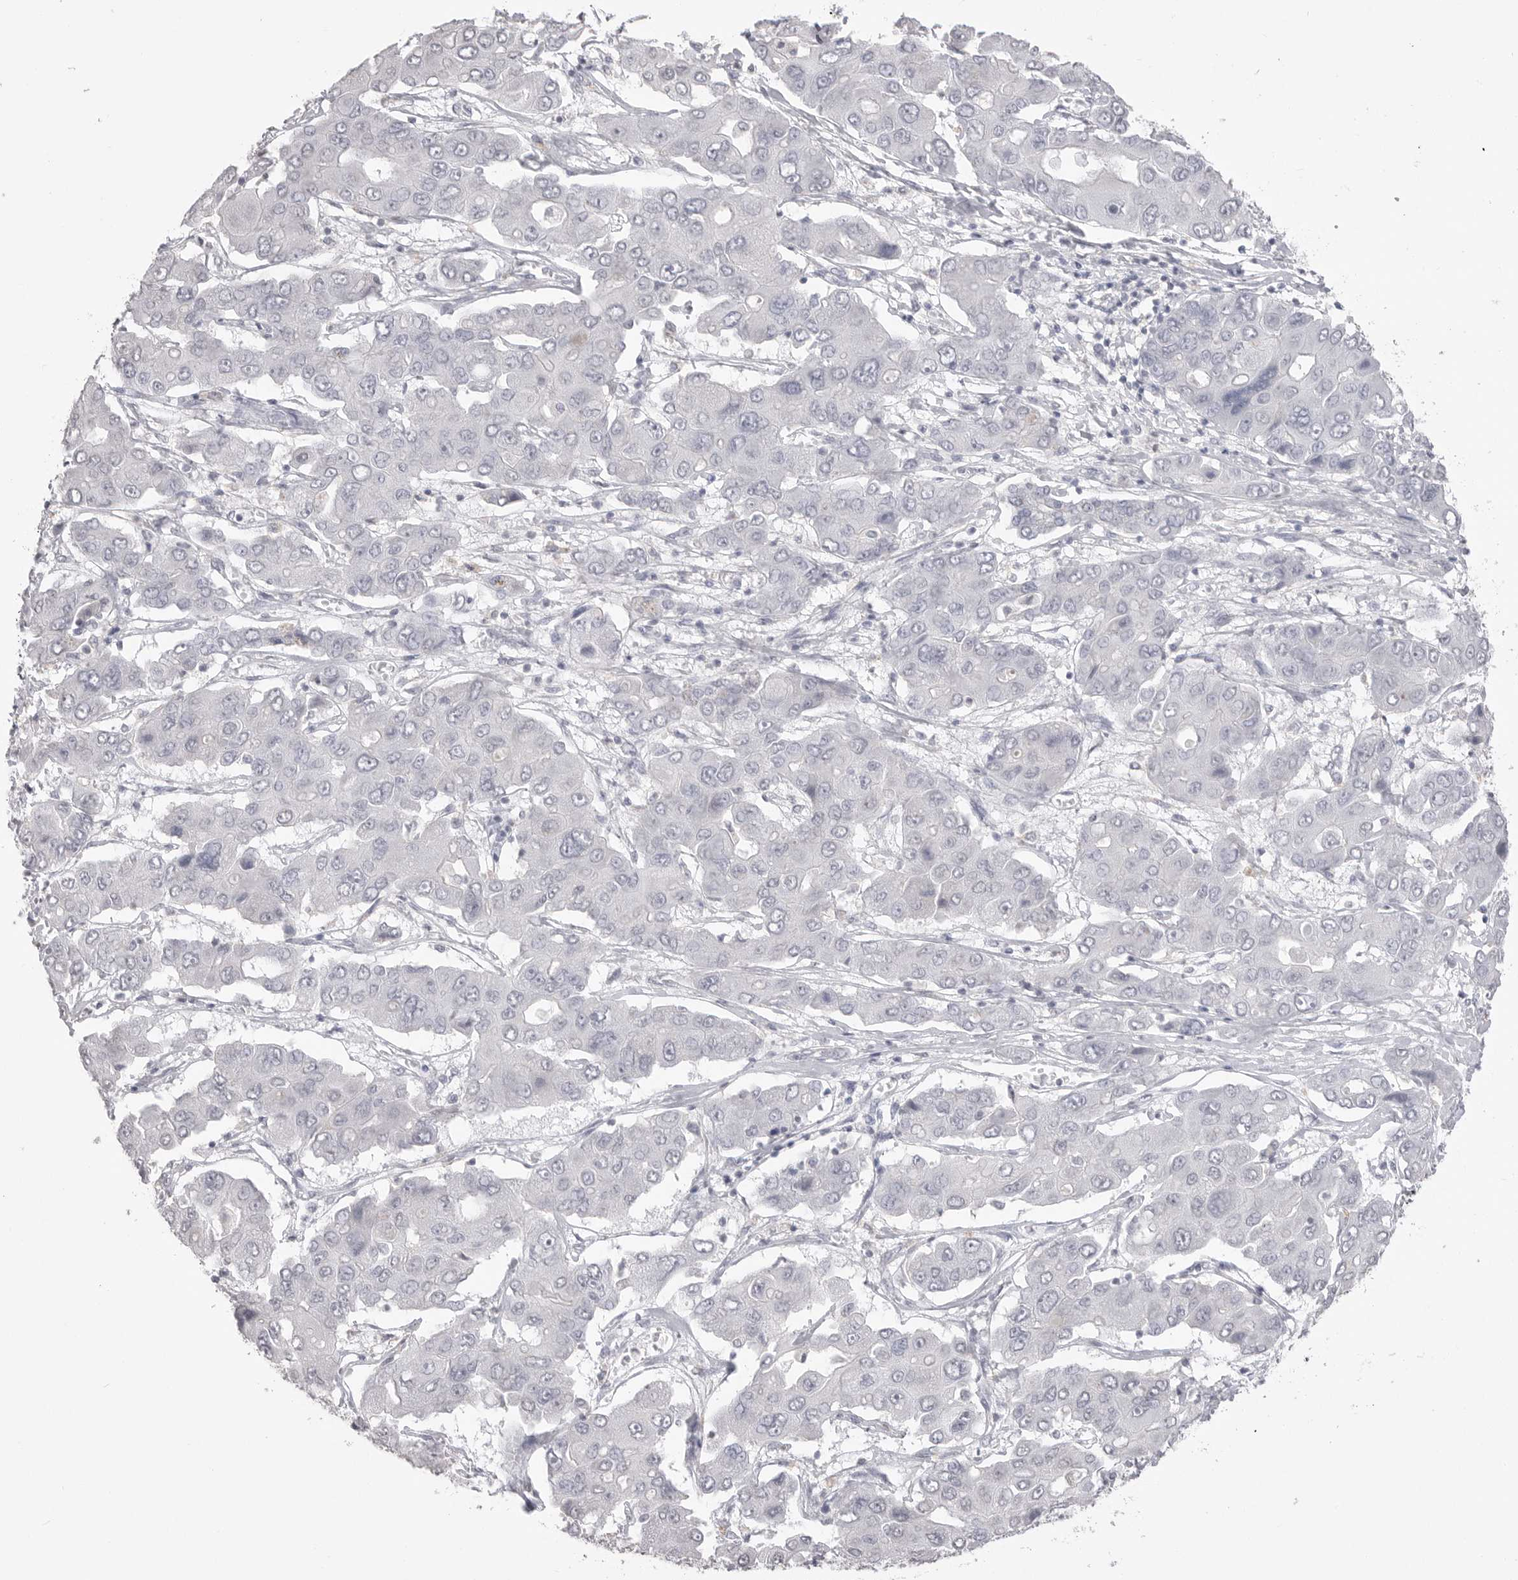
{"staining": {"intensity": "negative", "quantity": "none", "location": "none"}, "tissue": "liver cancer", "cell_type": "Tumor cells", "image_type": "cancer", "snomed": [{"axis": "morphology", "description": "Cholangiocarcinoma"}, {"axis": "topography", "description": "Liver"}], "caption": "Image shows no significant protein staining in tumor cells of cholangiocarcinoma (liver).", "gene": "ICAM5", "patient": {"sex": "male", "age": 67}}